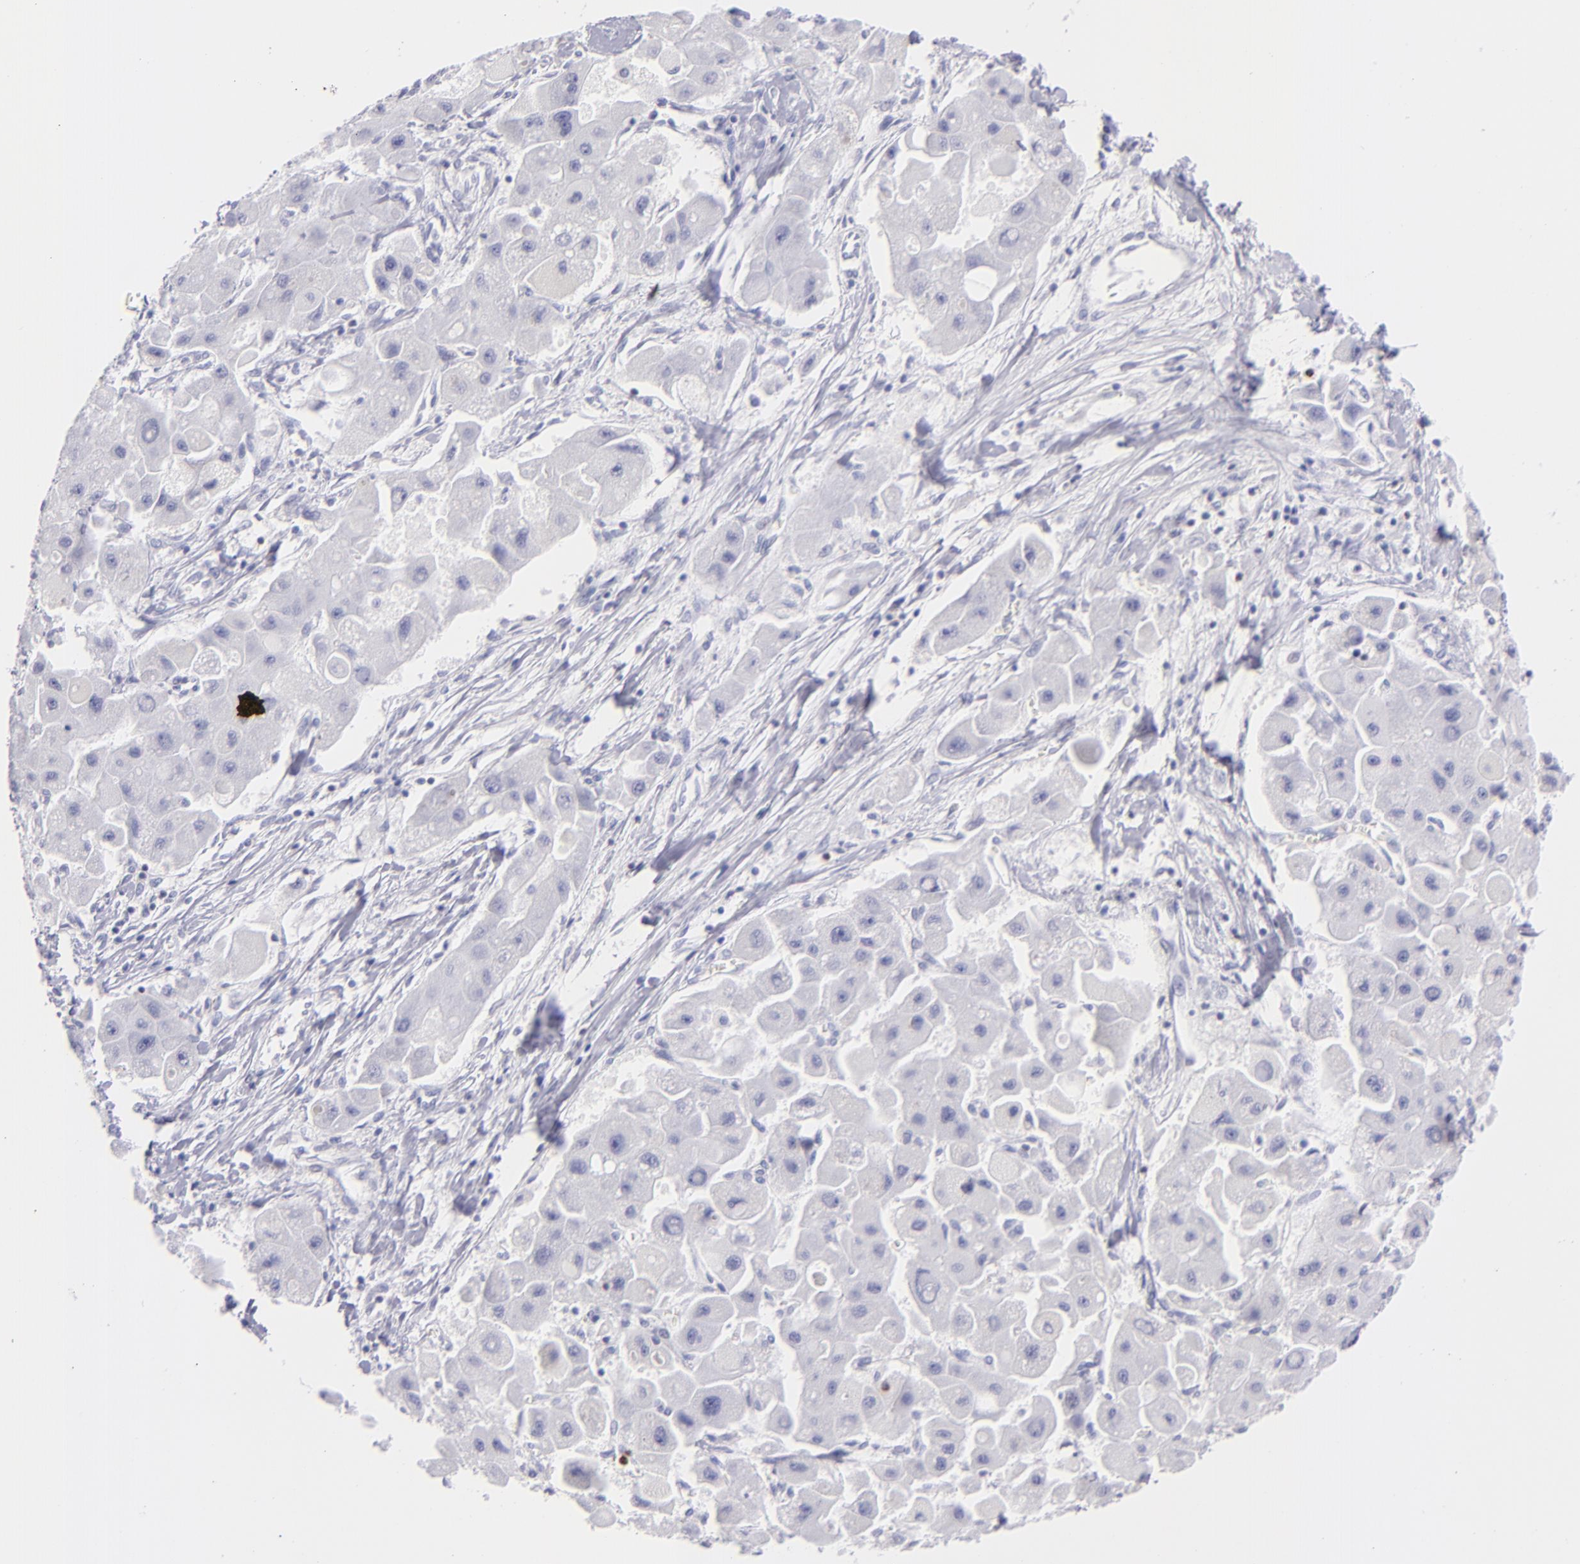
{"staining": {"intensity": "negative", "quantity": "none", "location": "none"}, "tissue": "liver cancer", "cell_type": "Tumor cells", "image_type": "cancer", "snomed": [{"axis": "morphology", "description": "Carcinoma, Hepatocellular, NOS"}, {"axis": "topography", "description": "Liver"}], "caption": "A photomicrograph of human liver cancer (hepatocellular carcinoma) is negative for staining in tumor cells. The staining is performed using DAB brown chromogen with nuclei counter-stained in using hematoxylin.", "gene": "PRF1", "patient": {"sex": "male", "age": 24}}